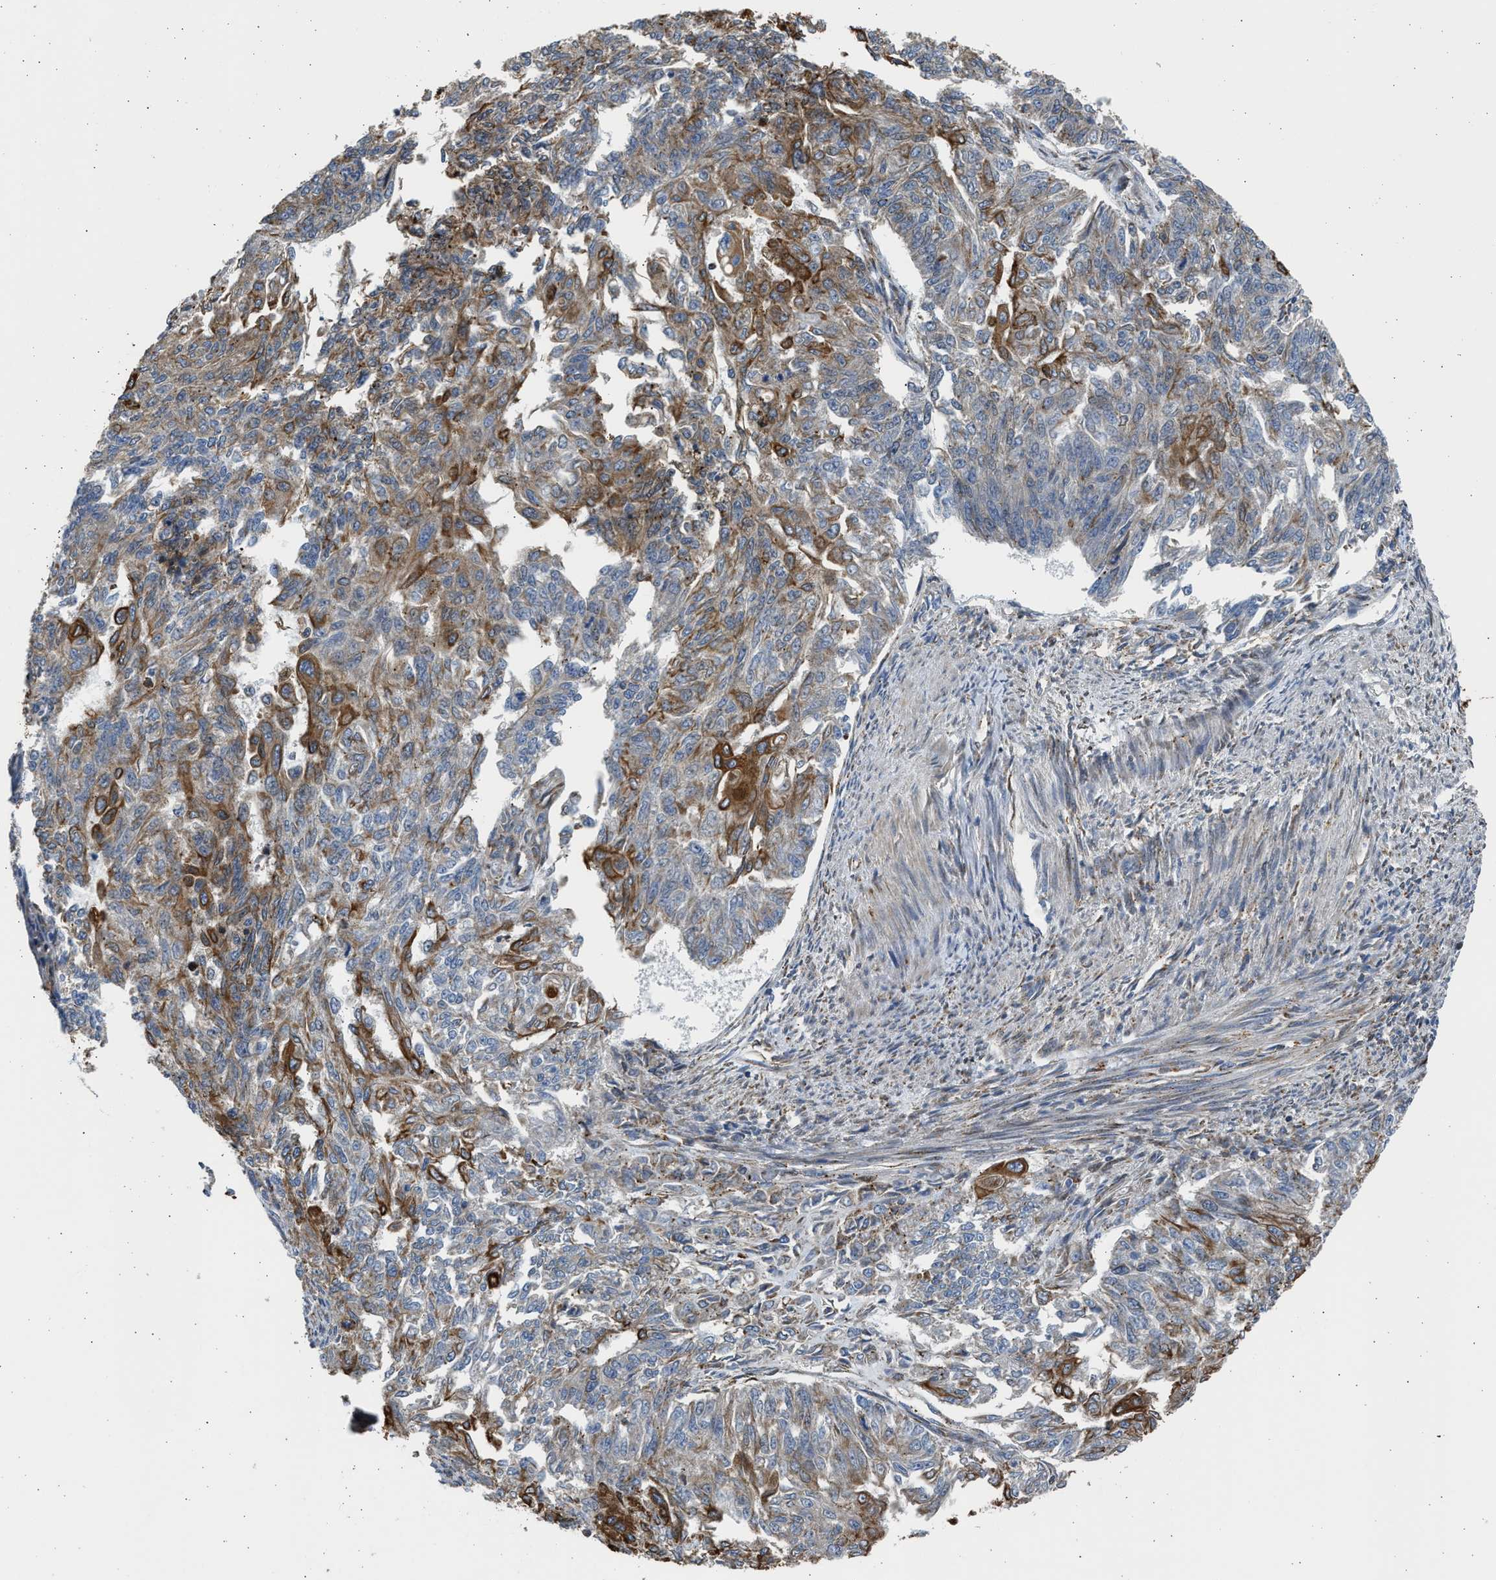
{"staining": {"intensity": "strong", "quantity": "<25%", "location": "cytoplasmic/membranous"}, "tissue": "endometrial cancer", "cell_type": "Tumor cells", "image_type": "cancer", "snomed": [{"axis": "morphology", "description": "Adenocarcinoma, NOS"}, {"axis": "topography", "description": "Endometrium"}], "caption": "This image shows IHC staining of human adenocarcinoma (endometrial), with medium strong cytoplasmic/membranous positivity in about <25% of tumor cells.", "gene": "PLD2", "patient": {"sex": "female", "age": 32}}